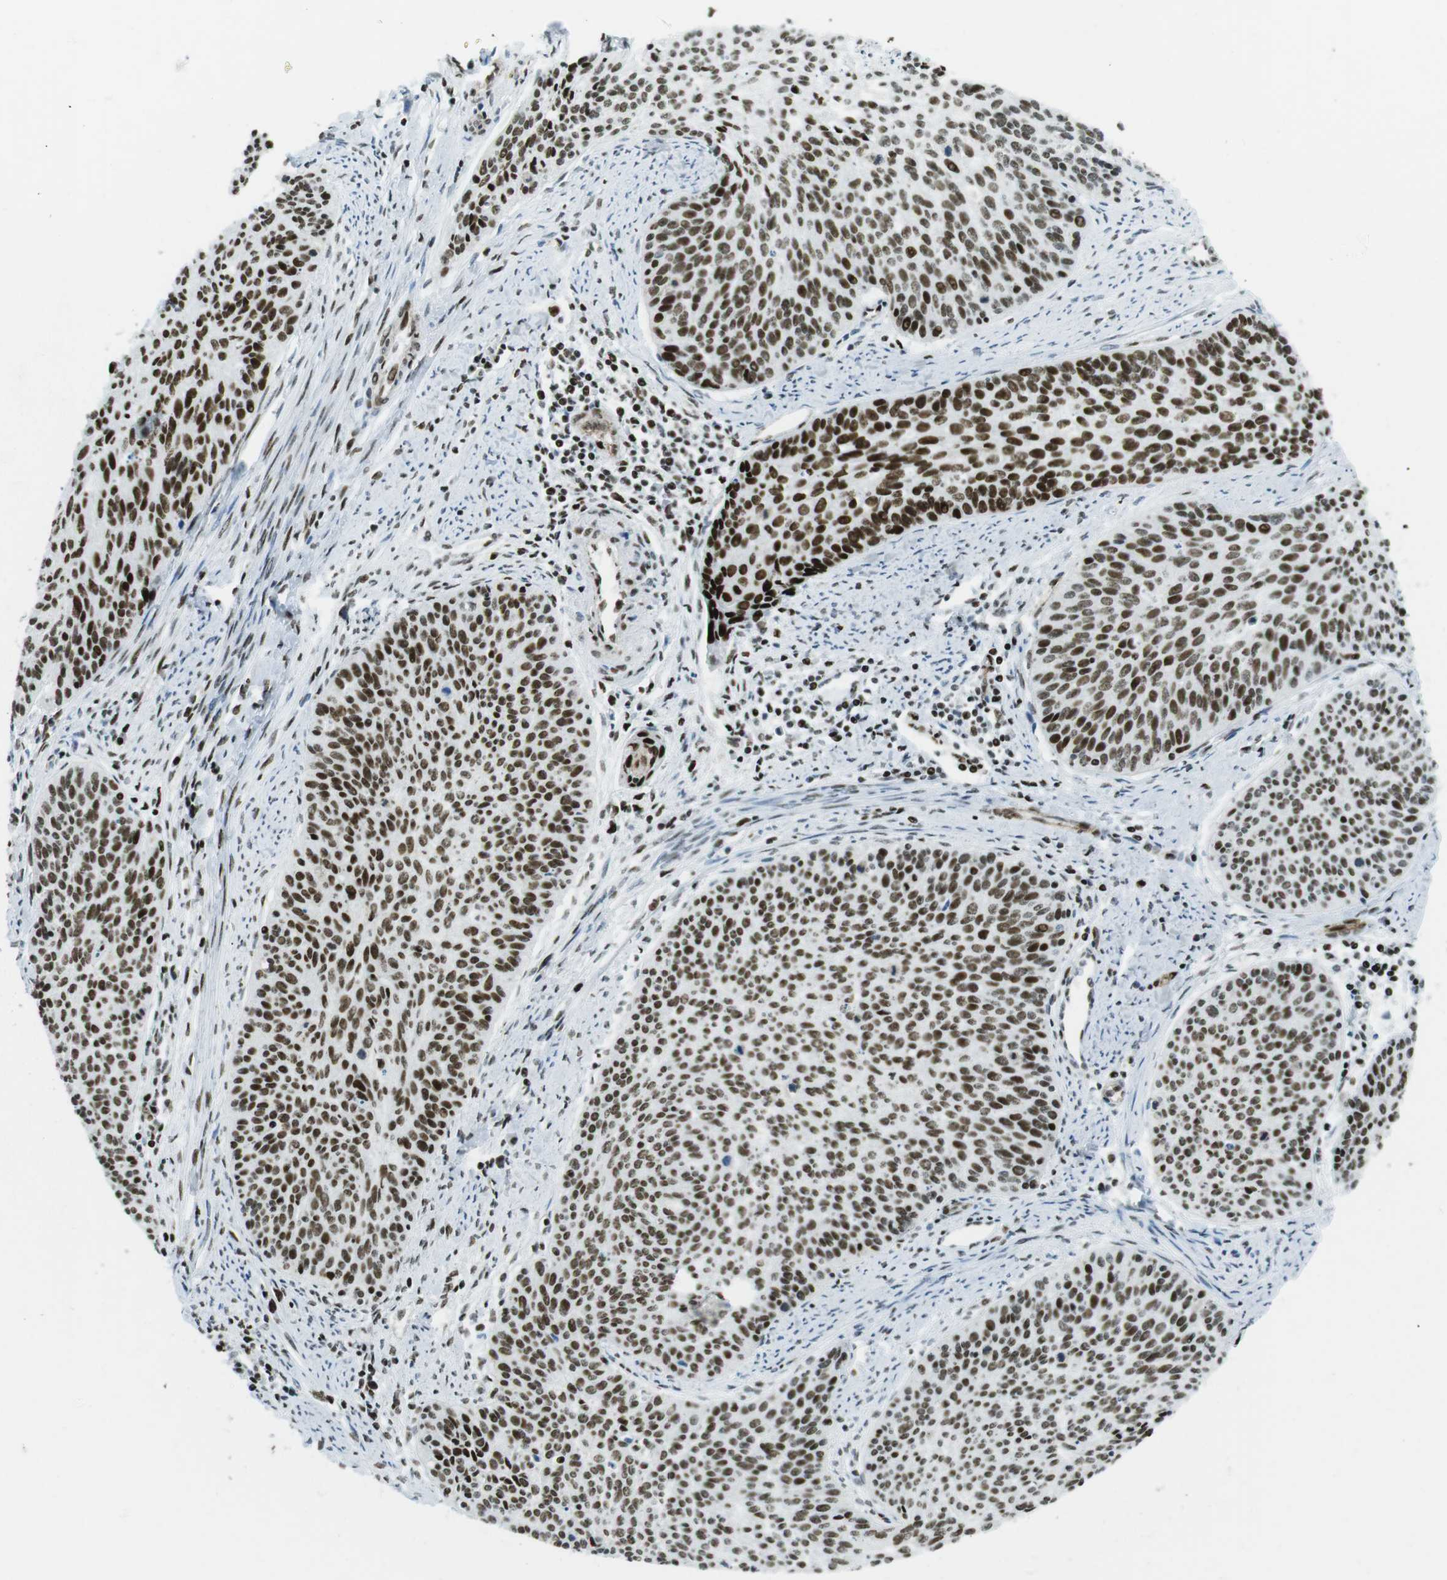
{"staining": {"intensity": "strong", "quantity": ">75%", "location": "nuclear"}, "tissue": "cervical cancer", "cell_type": "Tumor cells", "image_type": "cancer", "snomed": [{"axis": "morphology", "description": "Squamous cell carcinoma, NOS"}, {"axis": "topography", "description": "Cervix"}], "caption": "Strong nuclear expression is present in about >75% of tumor cells in cervical cancer (squamous cell carcinoma).", "gene": "ARID1A", "patient": {"sex": "female", "age": 55}}